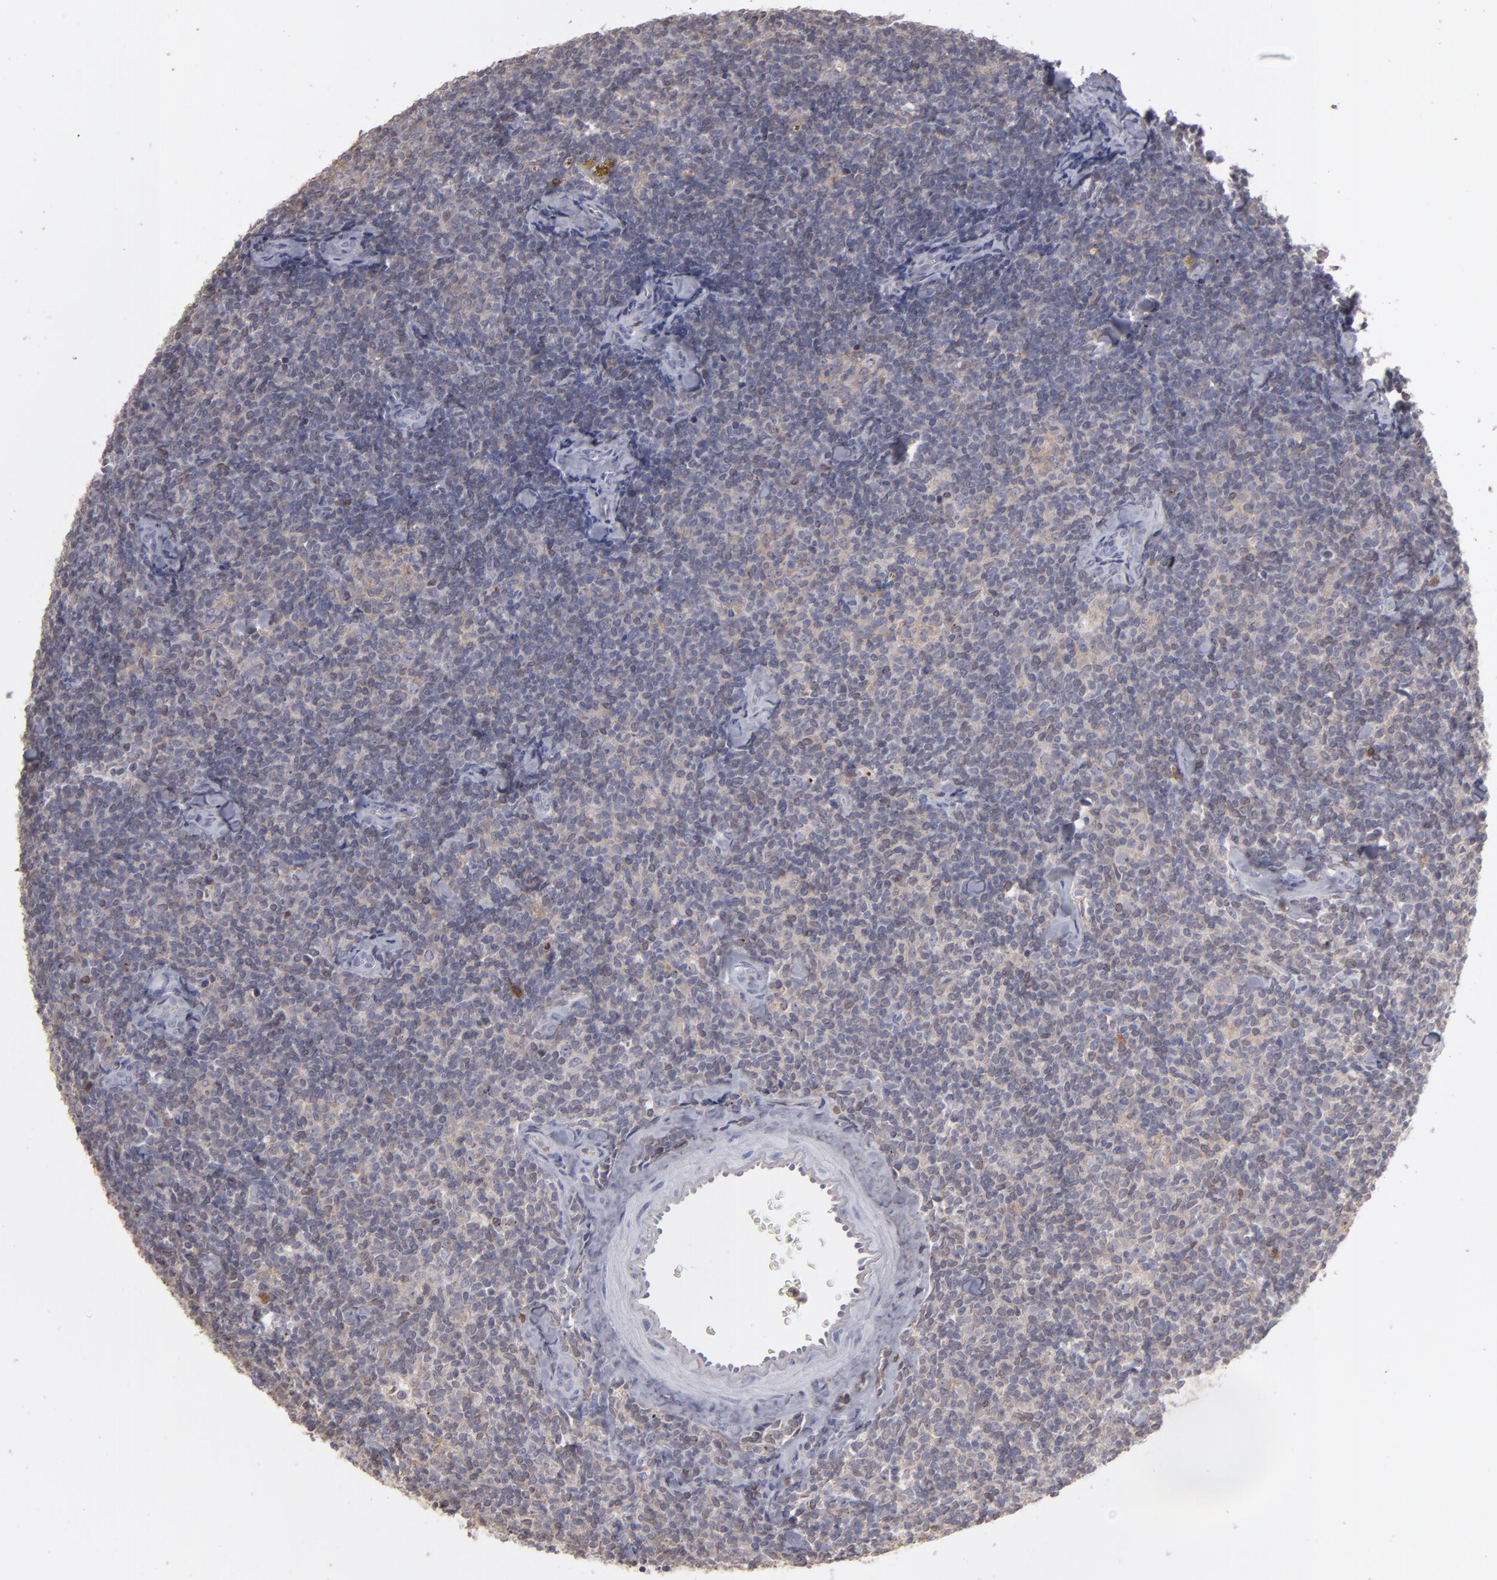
{"staining": {"intensity": "weak", "quantity": "25%-75%", "location": "cytoplasmic/membranous"}, "tissue": "lymphoma", "cell_type": "Tumor cells", "image_type": "cancer", "snomed": [{"axis": "morphology", "description": "Malignant lymphoma, non-Hodgkin's type, Low grade"}, {"axis": "topography", "description": "Lymph node"}], "caption": "Protein staining of lymphoma tissue displays weak cytoplasmic/membranous staining in approximately 25%-75% of tumor cells. Ihc stains the protein of interest in brown and the nuclei are stained blue.", "gene": "SEMA3G", "patient": {"sex": "female", "age": 56}}